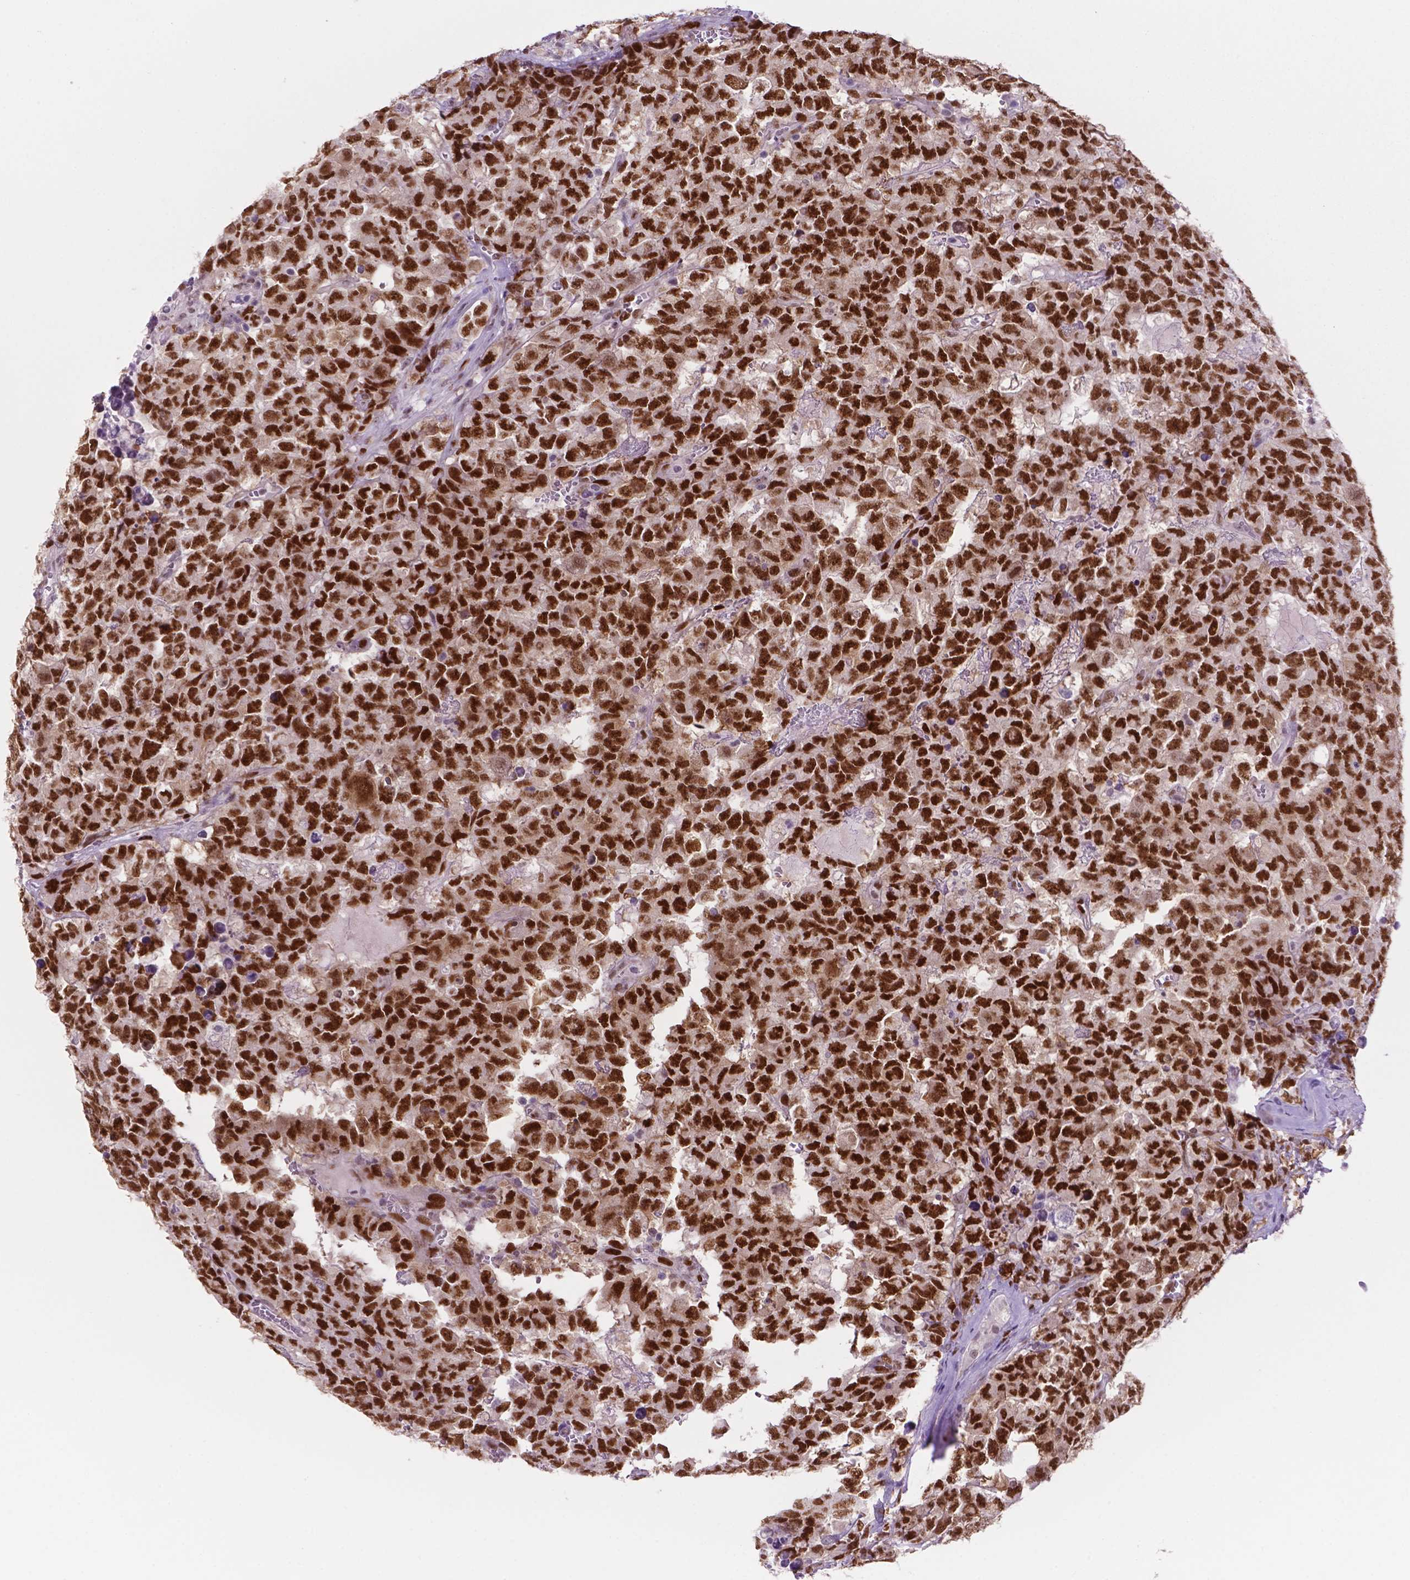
{"staining": {"intensity": "strong", "quantity": ">75%", "location": "nuclear"}, "tissue": "testis cancer", "cell_type": "Tumor cells", "image_type": "cancer", "snomed": [{"axis": "morphology", "description": "Carcinoma, Embryonal, NOS"}, {"axis": "topography", "description": "Testis"}], "caption": "The micrograph reveals staining of testis cancer (embryonal carcinoma), revealing strong nuclear protein positivity (brown color) within tumor cells.", "gene": "NCAPH2", "patient": {"sex": "male", "age": 23}}